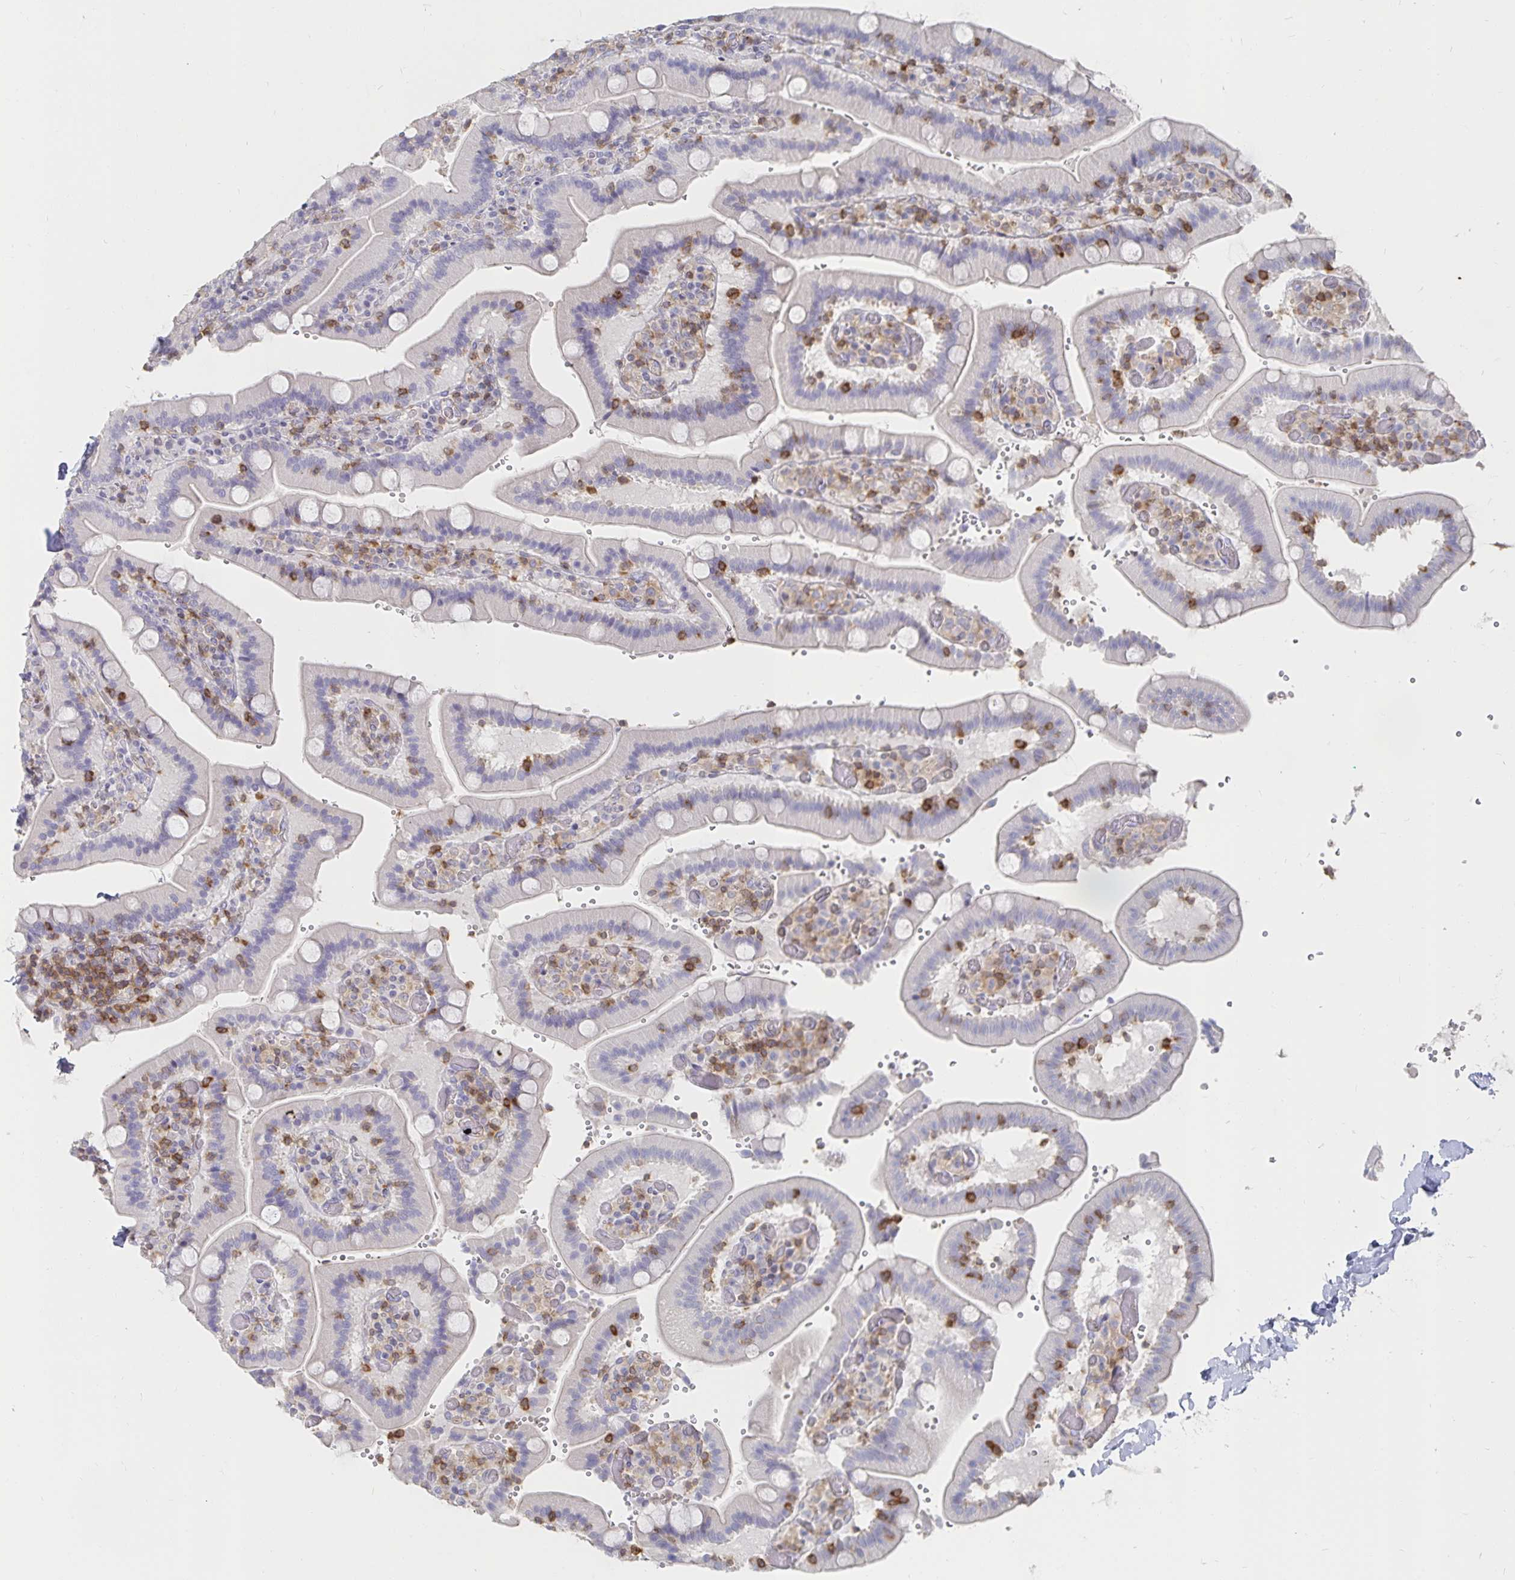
{"staining": {"intensity": "negative", "quantity": "none", "location": "none"}, "tissue": "duodenum", "cell_type": "Glandular cells", "image_type": "normal", "snomed": [{"axis": "morphology", "description": "Normal tissue, NOS"}, {"axis": "topography", "description": "Duodenum"}], "caption": "High power microscopy photomicrograph of an IHC image of unremarkable duodenum, revealing no significant positivity in glandular cells. (Stains: DAB (3,3'-diaminobenzidine) immunohistochemistry (IHC) with hematoxylin counter stain, Microscopy: brightfield microscopy at high magnification).", "gene": "PIK3CD", "patient": {"sex": "female", "age": 62}}